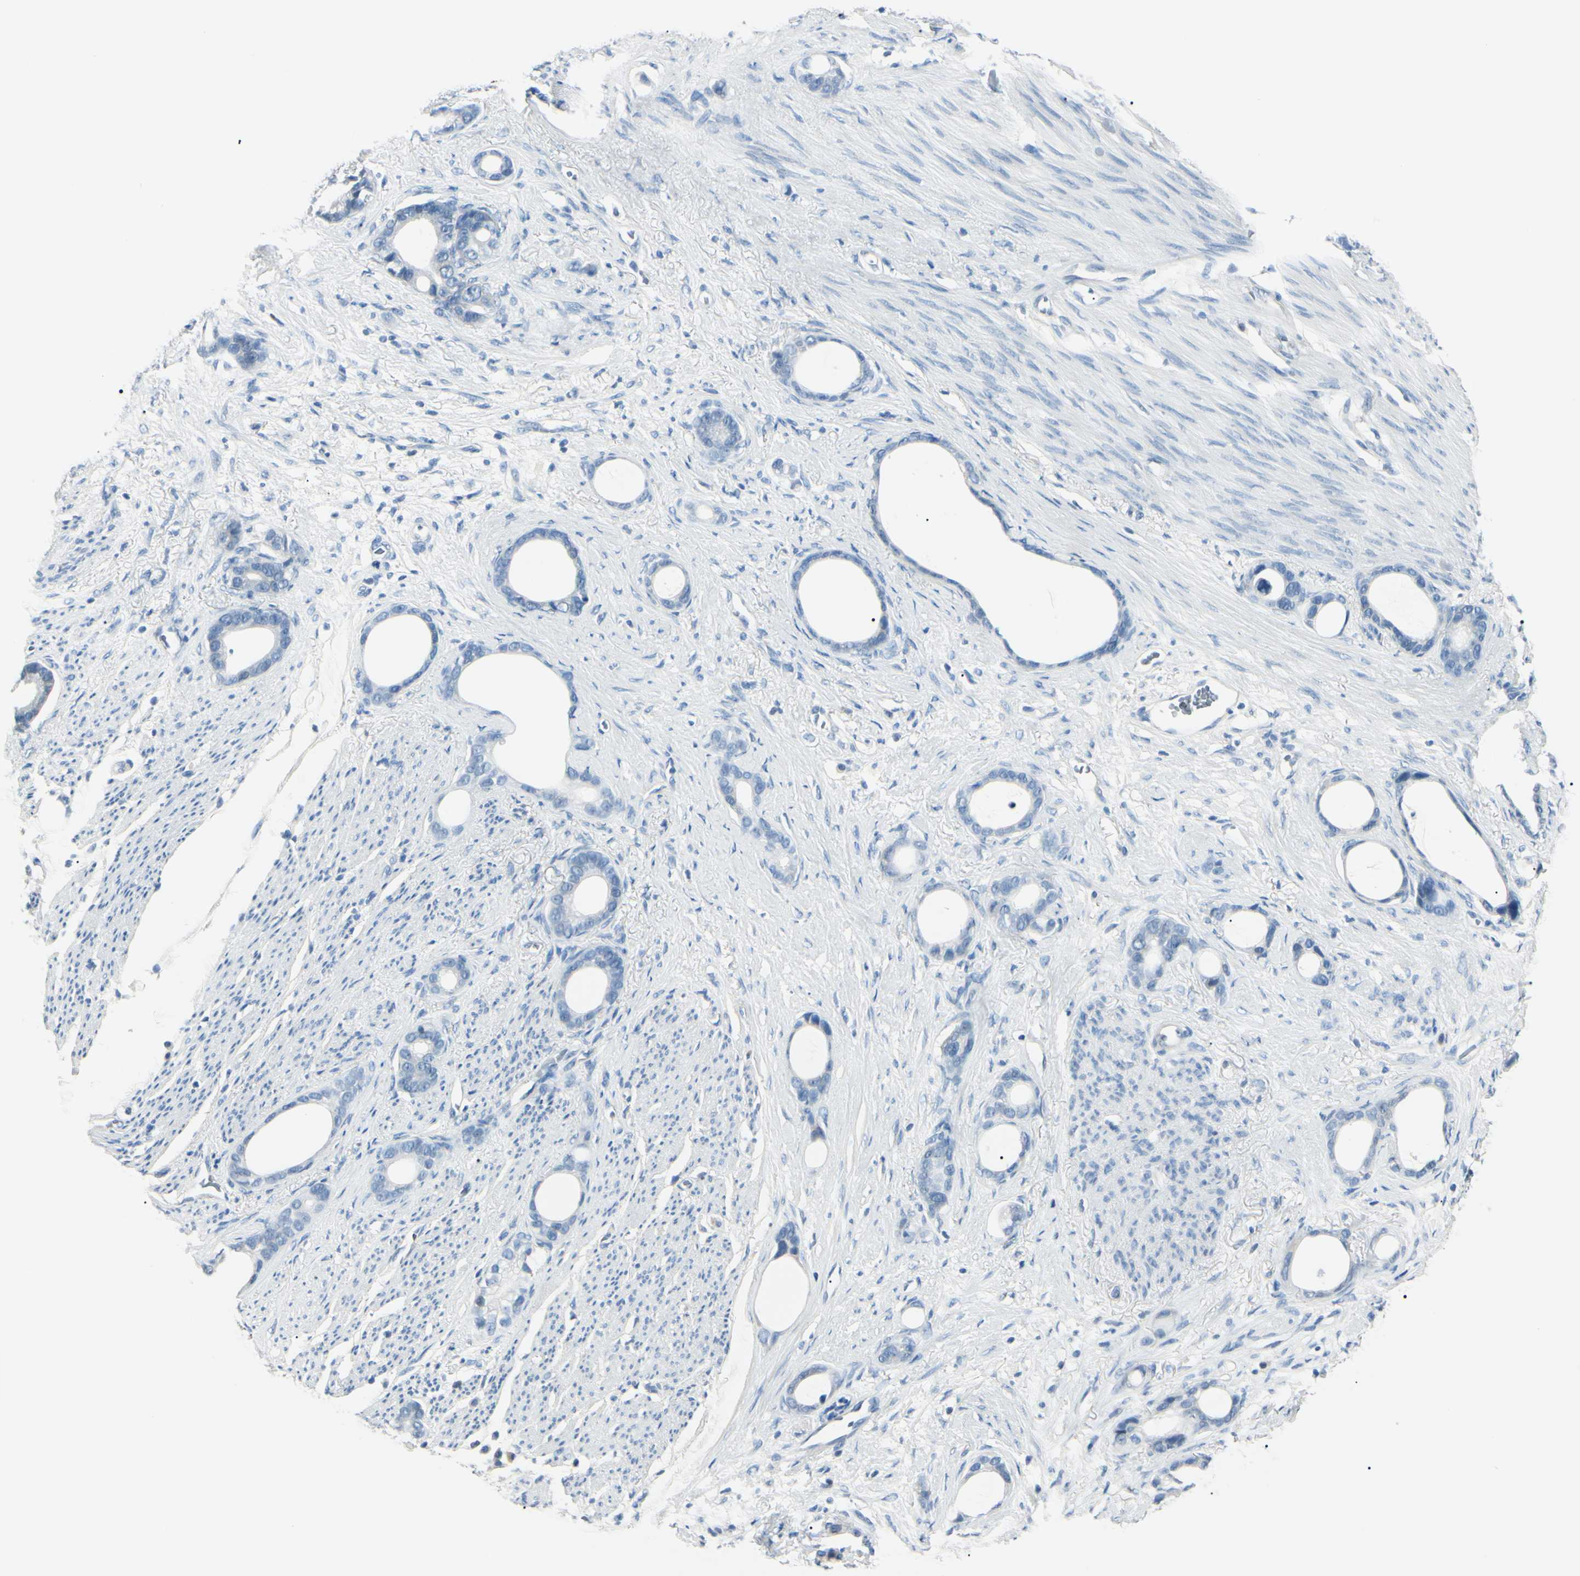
{"staining": {"intensity": "negative", "quantity": "none", "location": "none"}, "tissue": "stomach cancer", "cell_type": "Tumor cells", "image_type": "cancer", "snomed": [{"axis": "morphology", "description": "Adenocarcinoma, NOS"}, {"axis": "topography", "description": "Stomach"}], "caption": "The histopathology image exhibits no significant expression in tumor cells of adenocarcinoma (stomach).", "gene": "CA2", "patient": {"sex": "female", "age": 75}}